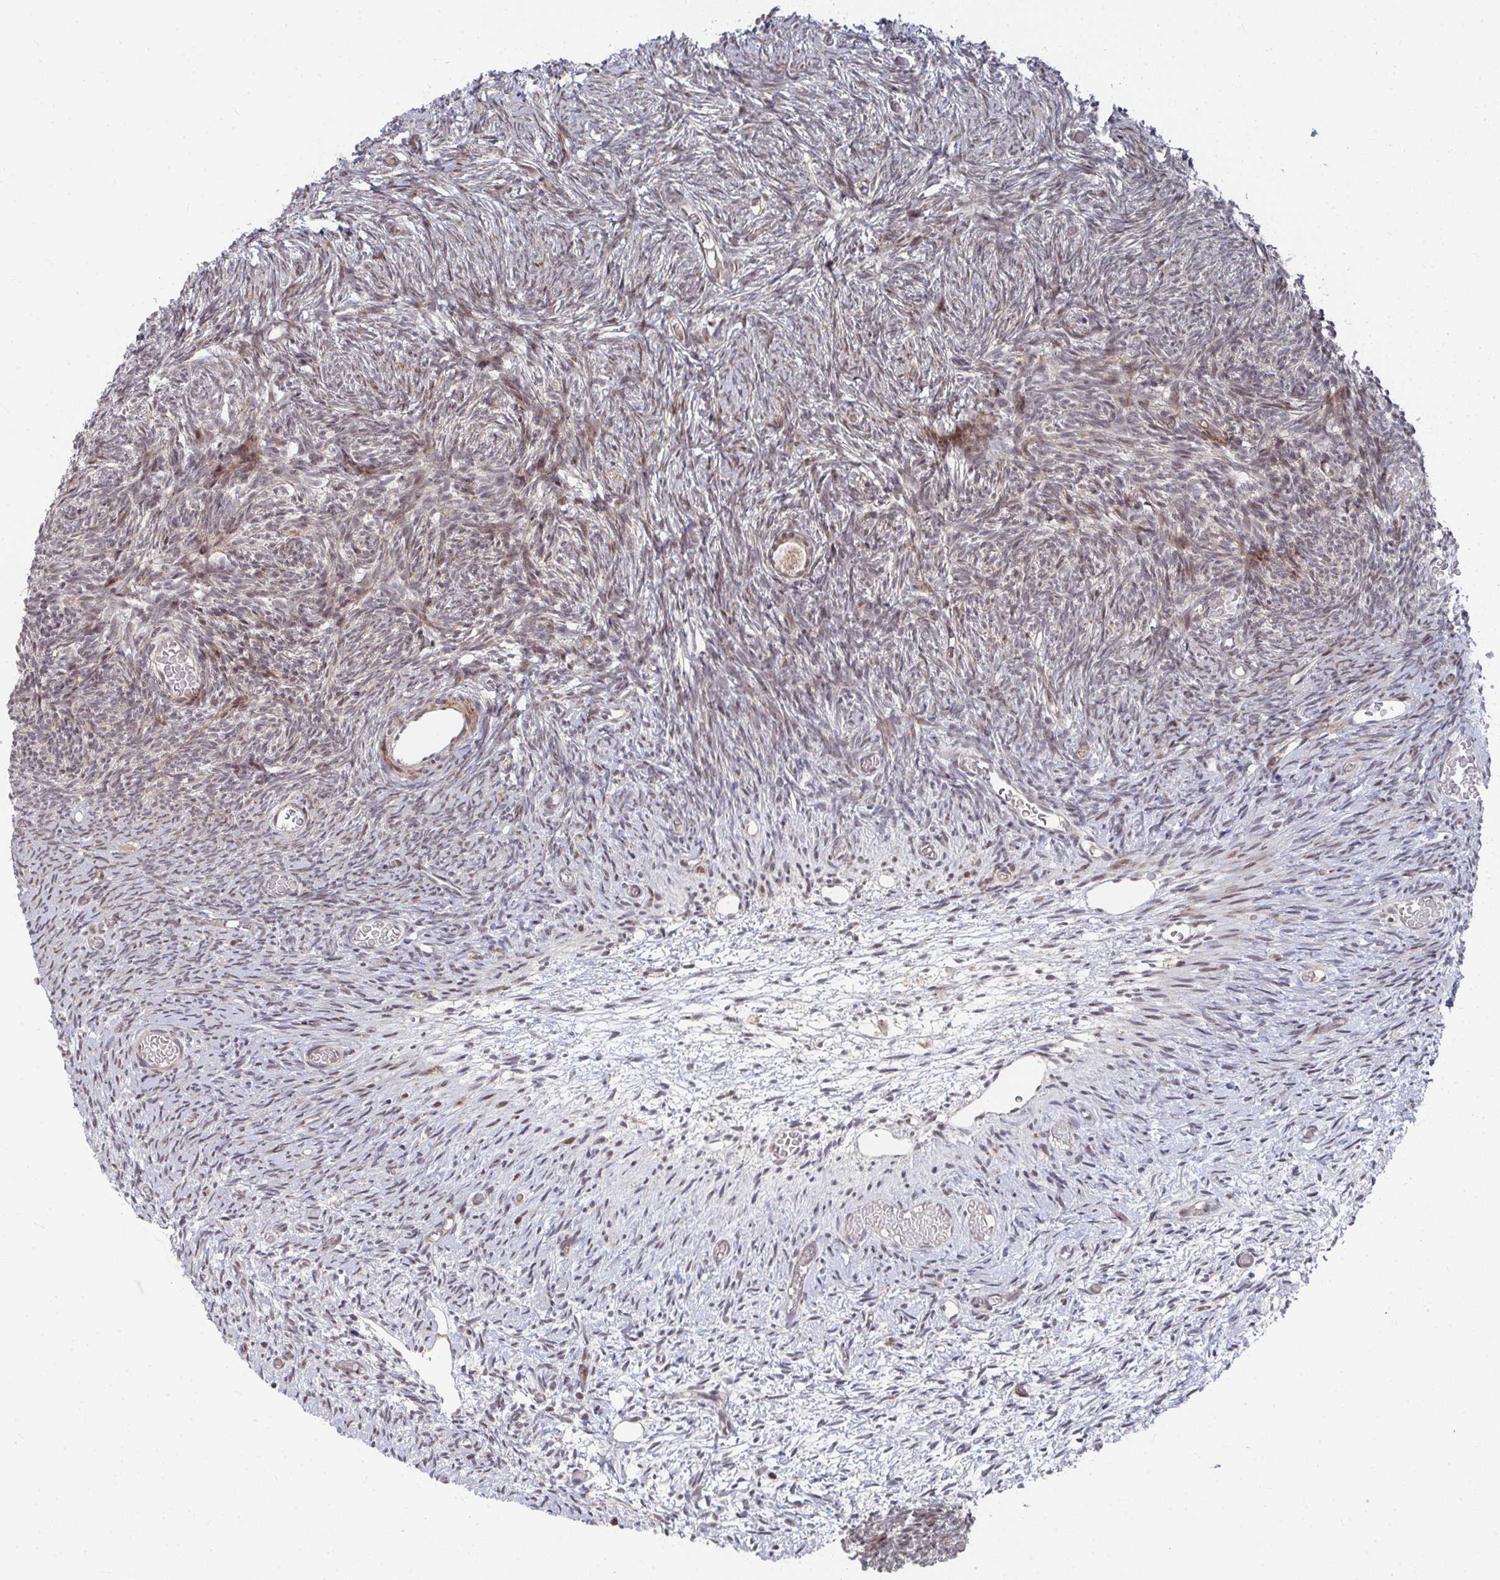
{"staining": {"intensity": "moderate", "quantity": ">75%", "location": "cytoplasmic/membranous"}, "tissue": "ovary", "cell_type": "Follicle cells", "image_type": "normal", "snomed": [{"axis": "morphology", "description": "Normal tissue, NOS"}, {"axis": "topography", "description": "Ovary"}], "caption": "Immunohistochemical staining of unremarkable ovary demonstrates >75% levels of moderate cytoplasmic/membranous protein positivity in about >75% of follicle cells. The staining is performed using DAB brown chromogen to label protein expression. The nuclei are counter-stained blue using hematoxylin.", "gene": "RBBP5", "patient": {"sex": "female", "age": 39}}